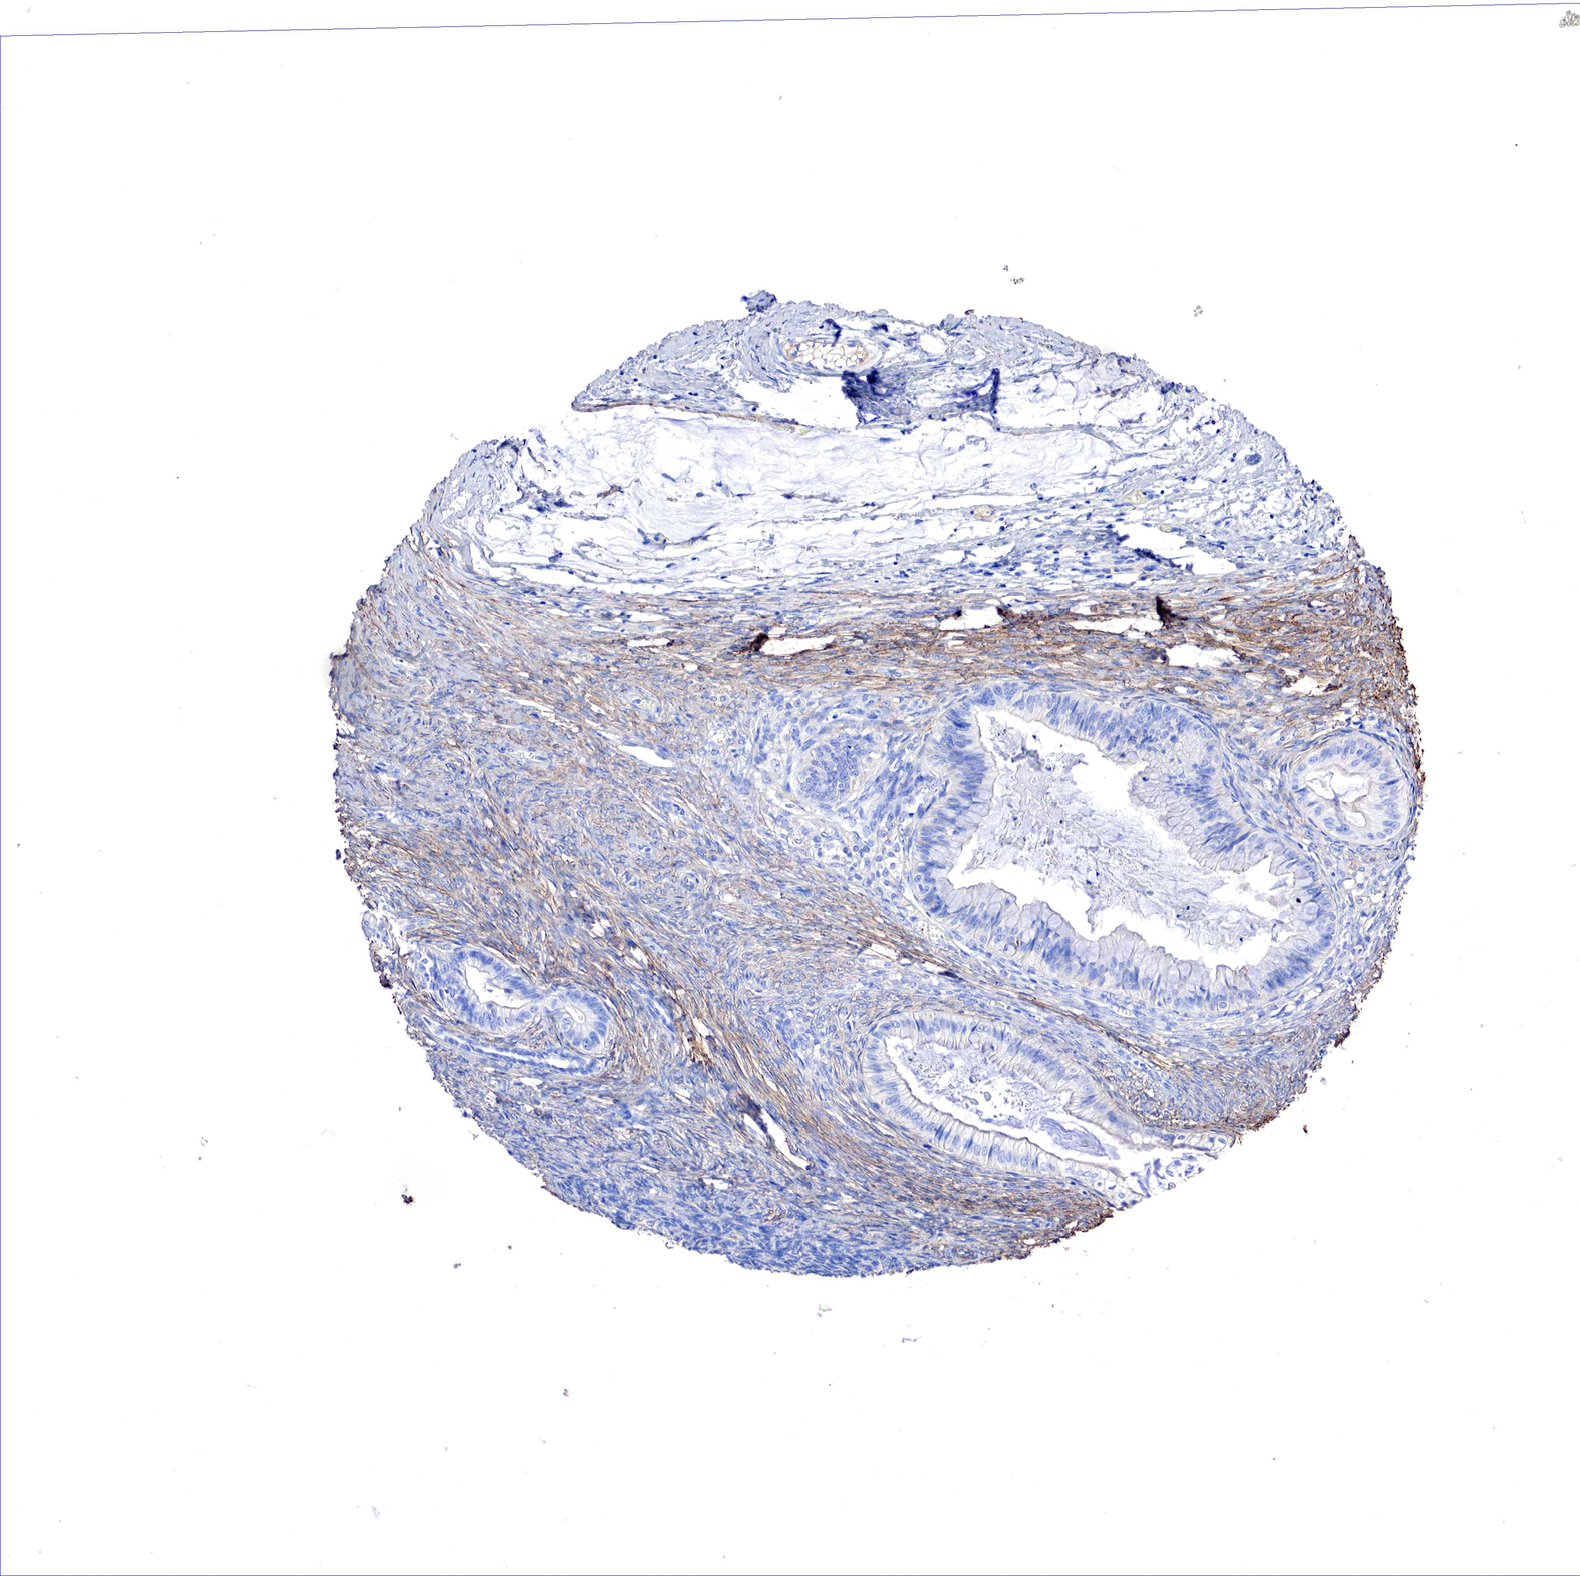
{"staining": {"intensity": "negative", "quantity": "none", "location": "none"}, "tissue": "ovarian cancer", "cell_type": "Tumor cells", "image_type": "cancer", "snomed": [{"axis": "morphology", "description": "Cystadenocarcinoma, mucinous, NOS"}, {"axis": "topography", "description": "Ovary"}], "caption": "Immunohistochemical staining of ovarian cancer (mucinous cystadenocarcinoma) displays no significant staining in tumor cells.", "gene": "TPM1", "patient": {"sex": "female", "age": 57}}